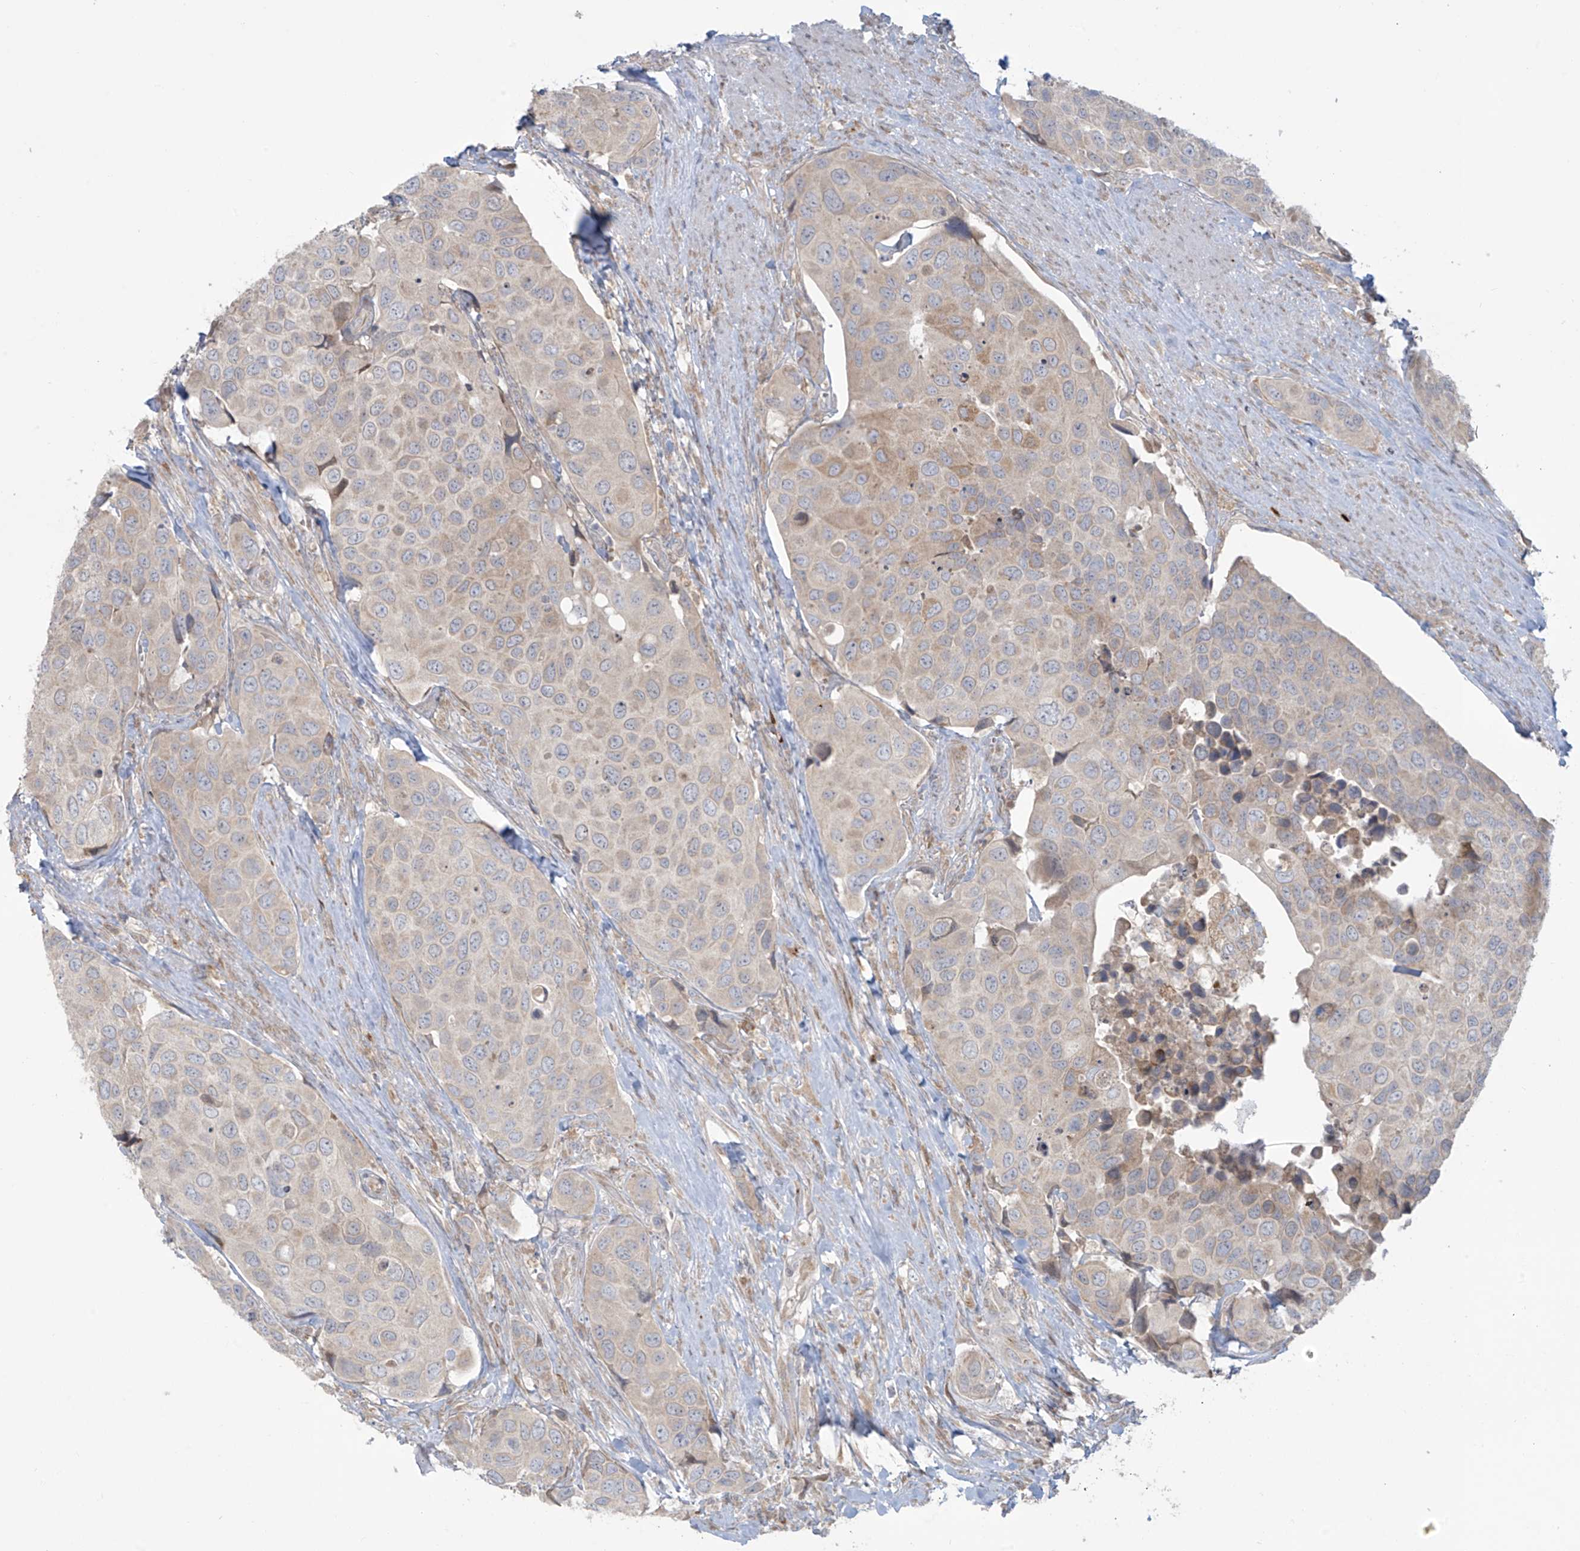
{"staining": {"intensity": "weak", "quantity": "<25%", "location": "cytoplasmic/membranous"}, "tissue": "urothelial cancer", "cell_type": "Tumor cells", "image_type": "cancer", "snomed": [{"axis": "morphology", "description": "Urothelial carcinoma, High grade"}, {"axis": "topography", "description": "Urinary bladder"}], "caption": "Immunohistochemistry histopathology image of urothelial cancer stained for a protein (brown), which shows no positivity in tumor cells. Brightfield microscopy of immunohistochemistry stained with DAB (brown) and hematoxylin (blue), captured at high magnification.", "gene": "PPAT", "patient": {"sex": "male", "age": 74}}